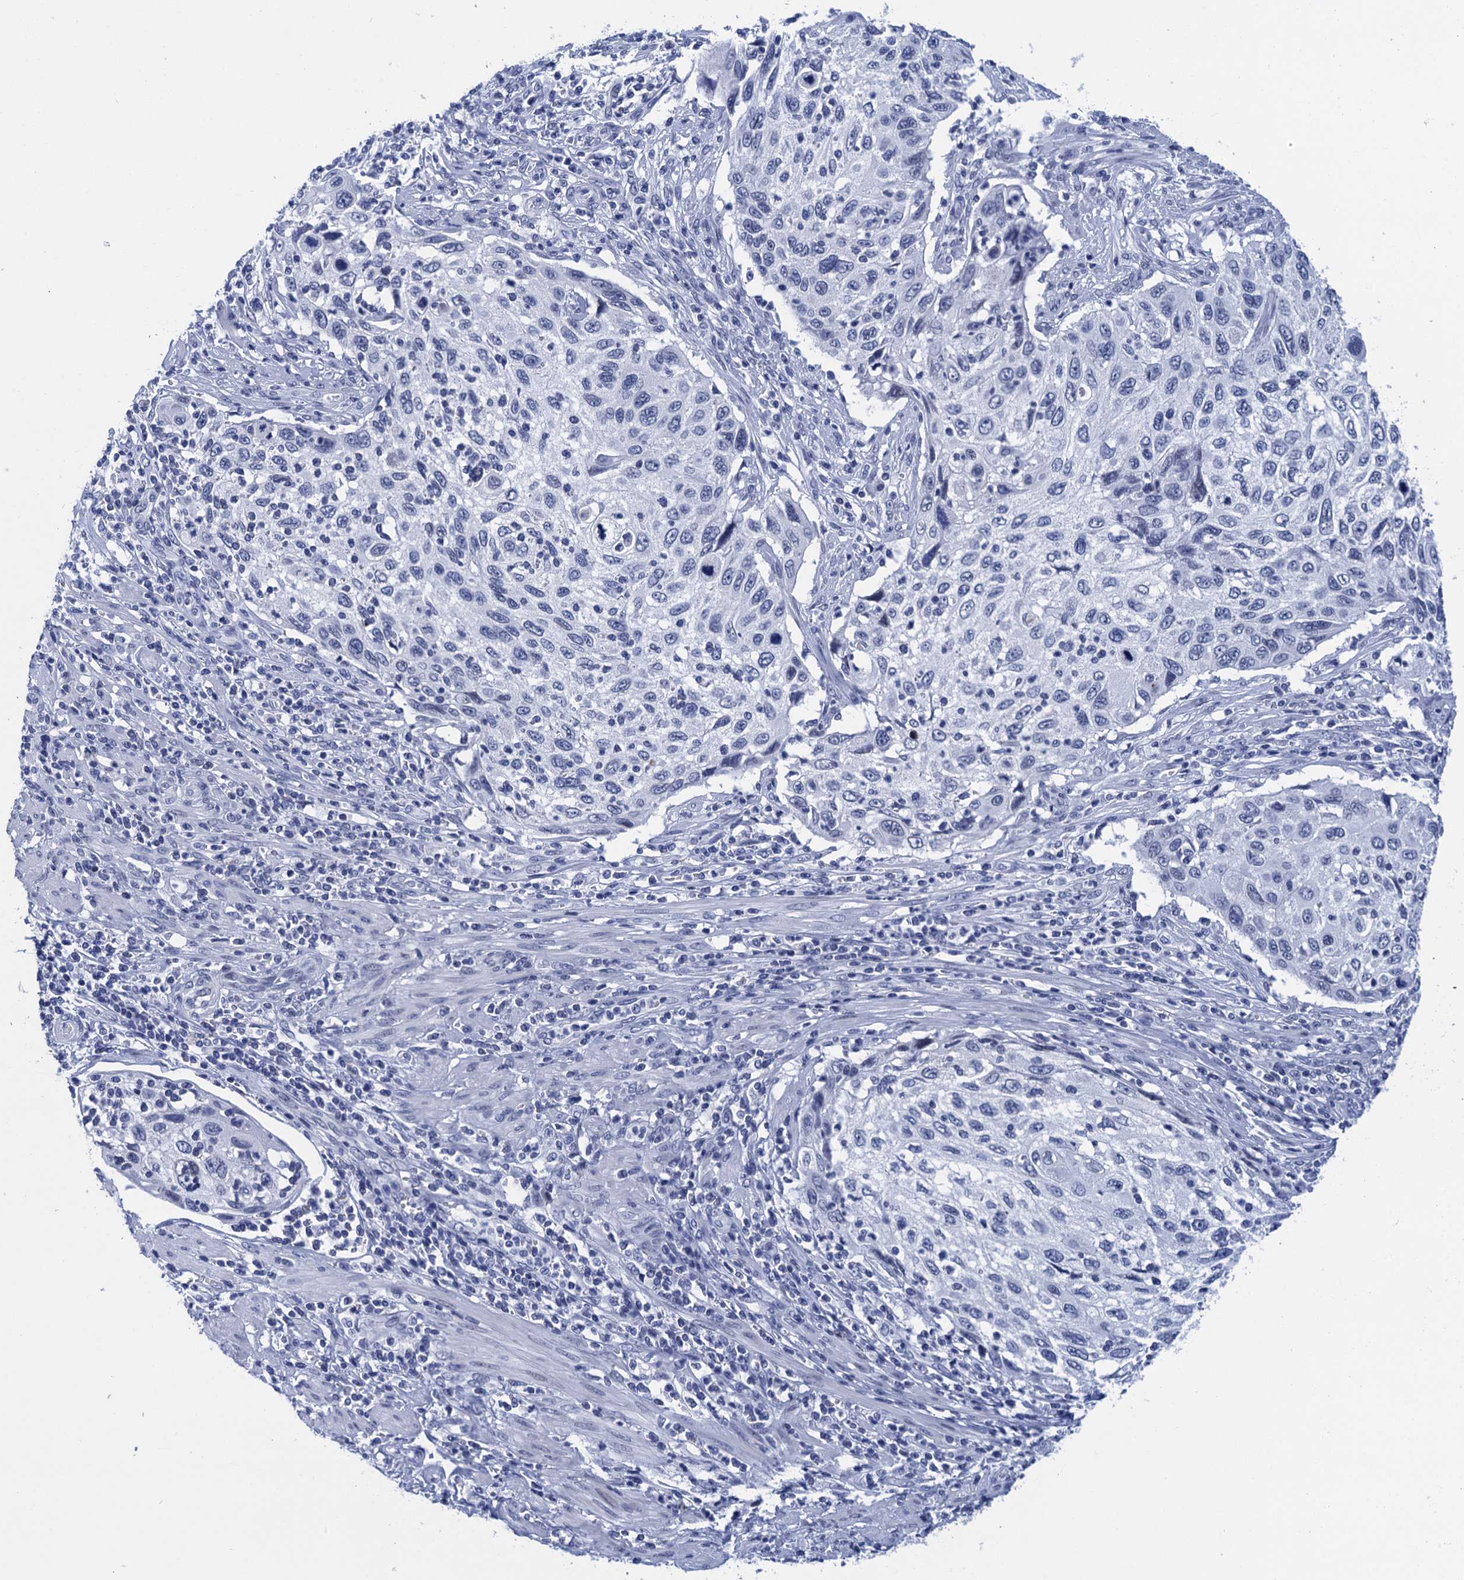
{"staining": {"intensity": "negative", "quantity": "none", "location": "none"}, "tissue": "cervical cancer", "cell_type": "Tumor cells", "image_type": "cancer", "snomed": [{"axis": "morphology", "description": "Squamous cell carcinoma, NOS"}, {"axis": "topography", "description": "Cervix"}], "caption": "Human squamous cell carcinoma (cervical) stained for a protein using immunohistochemistry reveals no staining in tumor cells.", "gene": "METTL25", "patient": {"sex": "female", "age": 70}}